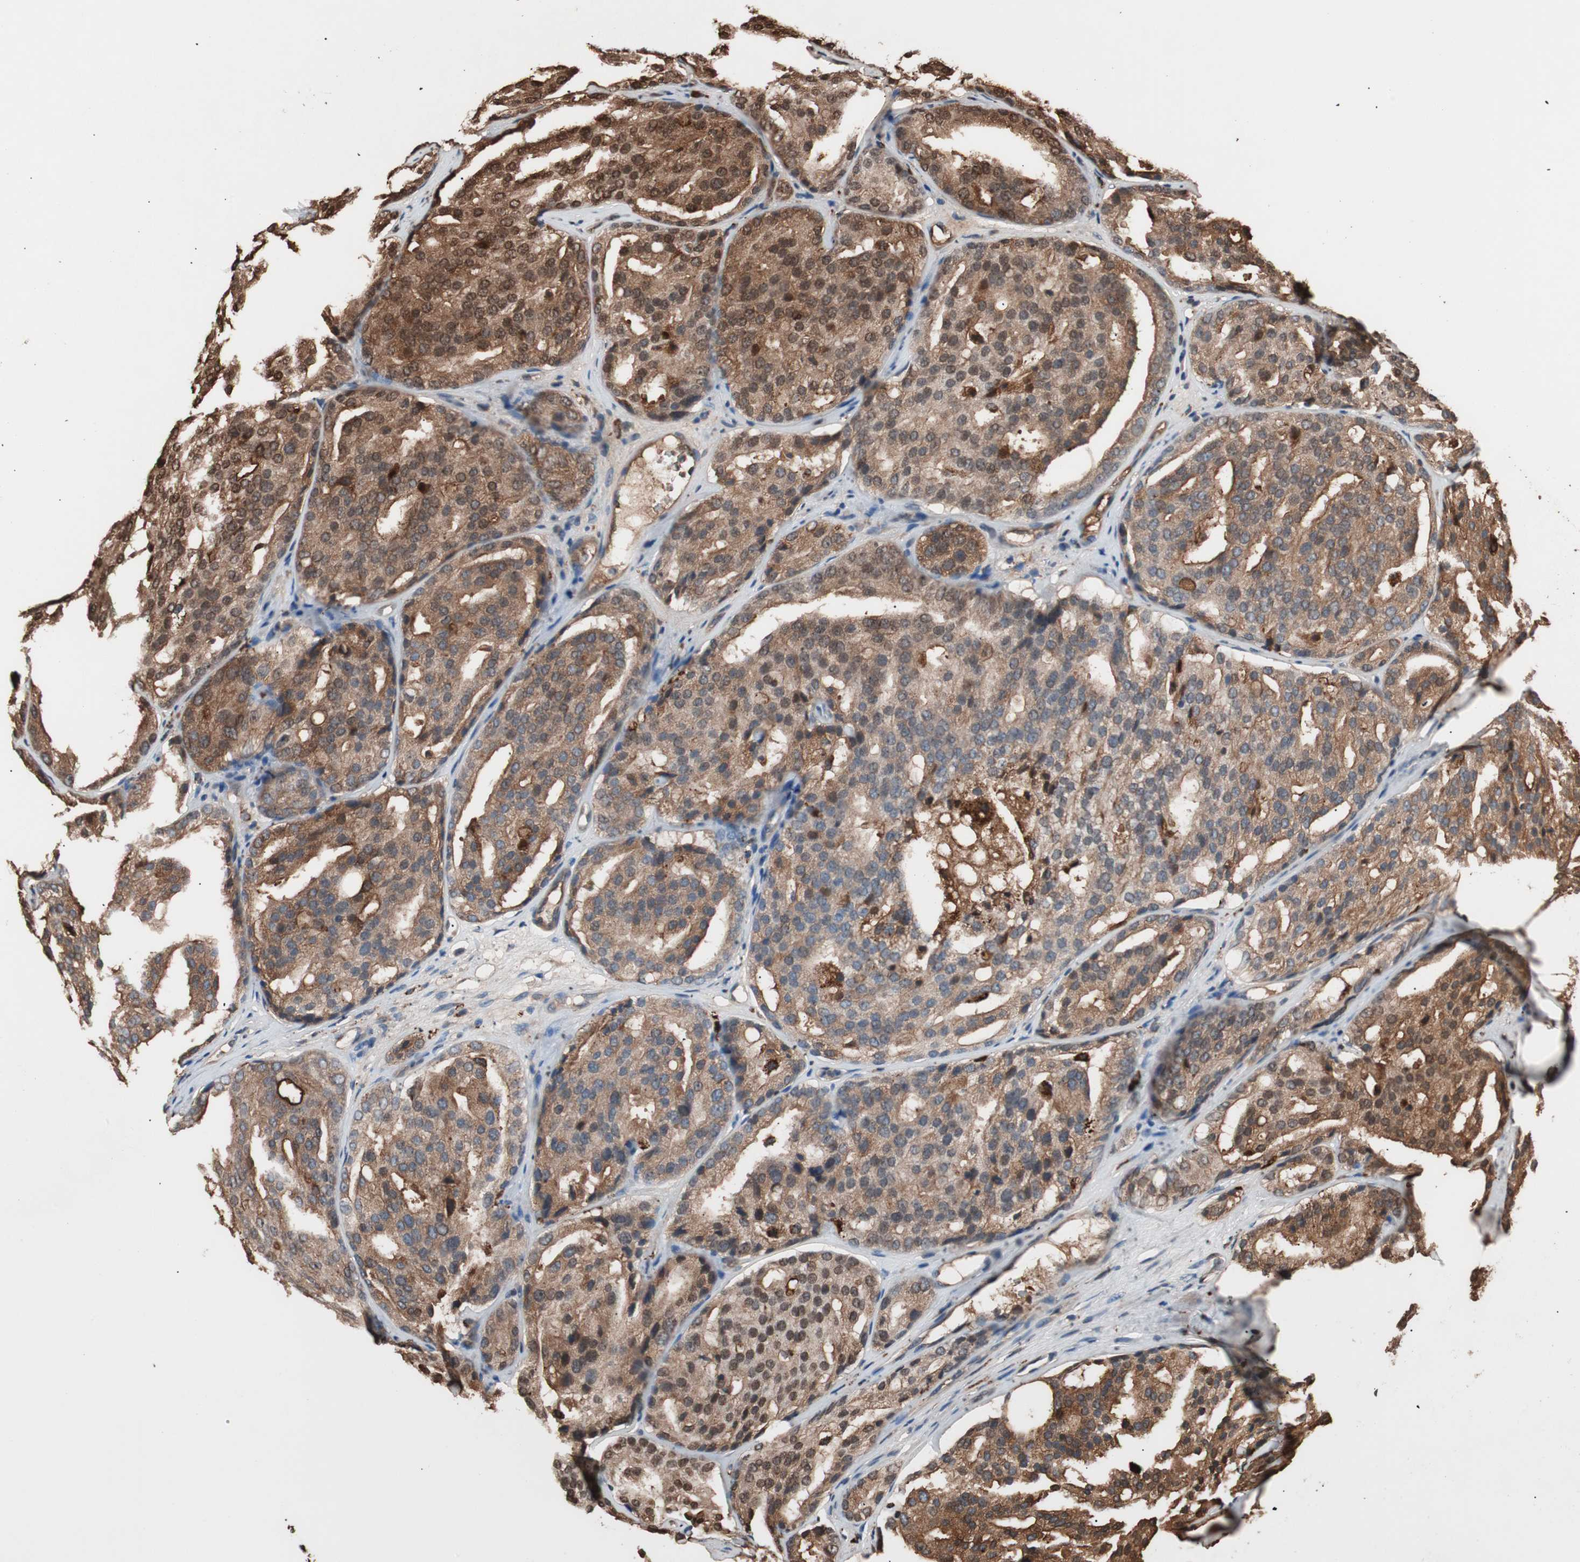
{"staining": {"intensity": "strong", "quantity": ">75%", "location": "cytoplasmic/membranous,nuclear"}, "tissue": "prostate cancer", "cell_type": "Tumor cells", "image_type": "cancer", "snomed": [{"axis": "morphology", "description": "Adenocarcinoma, High grade"}, {"axis": "topography", "description": "Prostate"}], "caption": "A high-resolution micrograph shows IHC staining of high-grade adenocarcinoma (prostate), which exhibits strong cytoplasmic/membranous and nuclear staining in approximately >75% of tumor cells. The staining was performed using DAB (3,3'-diaminobenzidine) to visualize the protein expression in brown, while the nuclei were stained in blue with hematoxylin (Magnification: 20x).", "gene": "CCT3", "patient": {"sex": "male", "age": 64}}